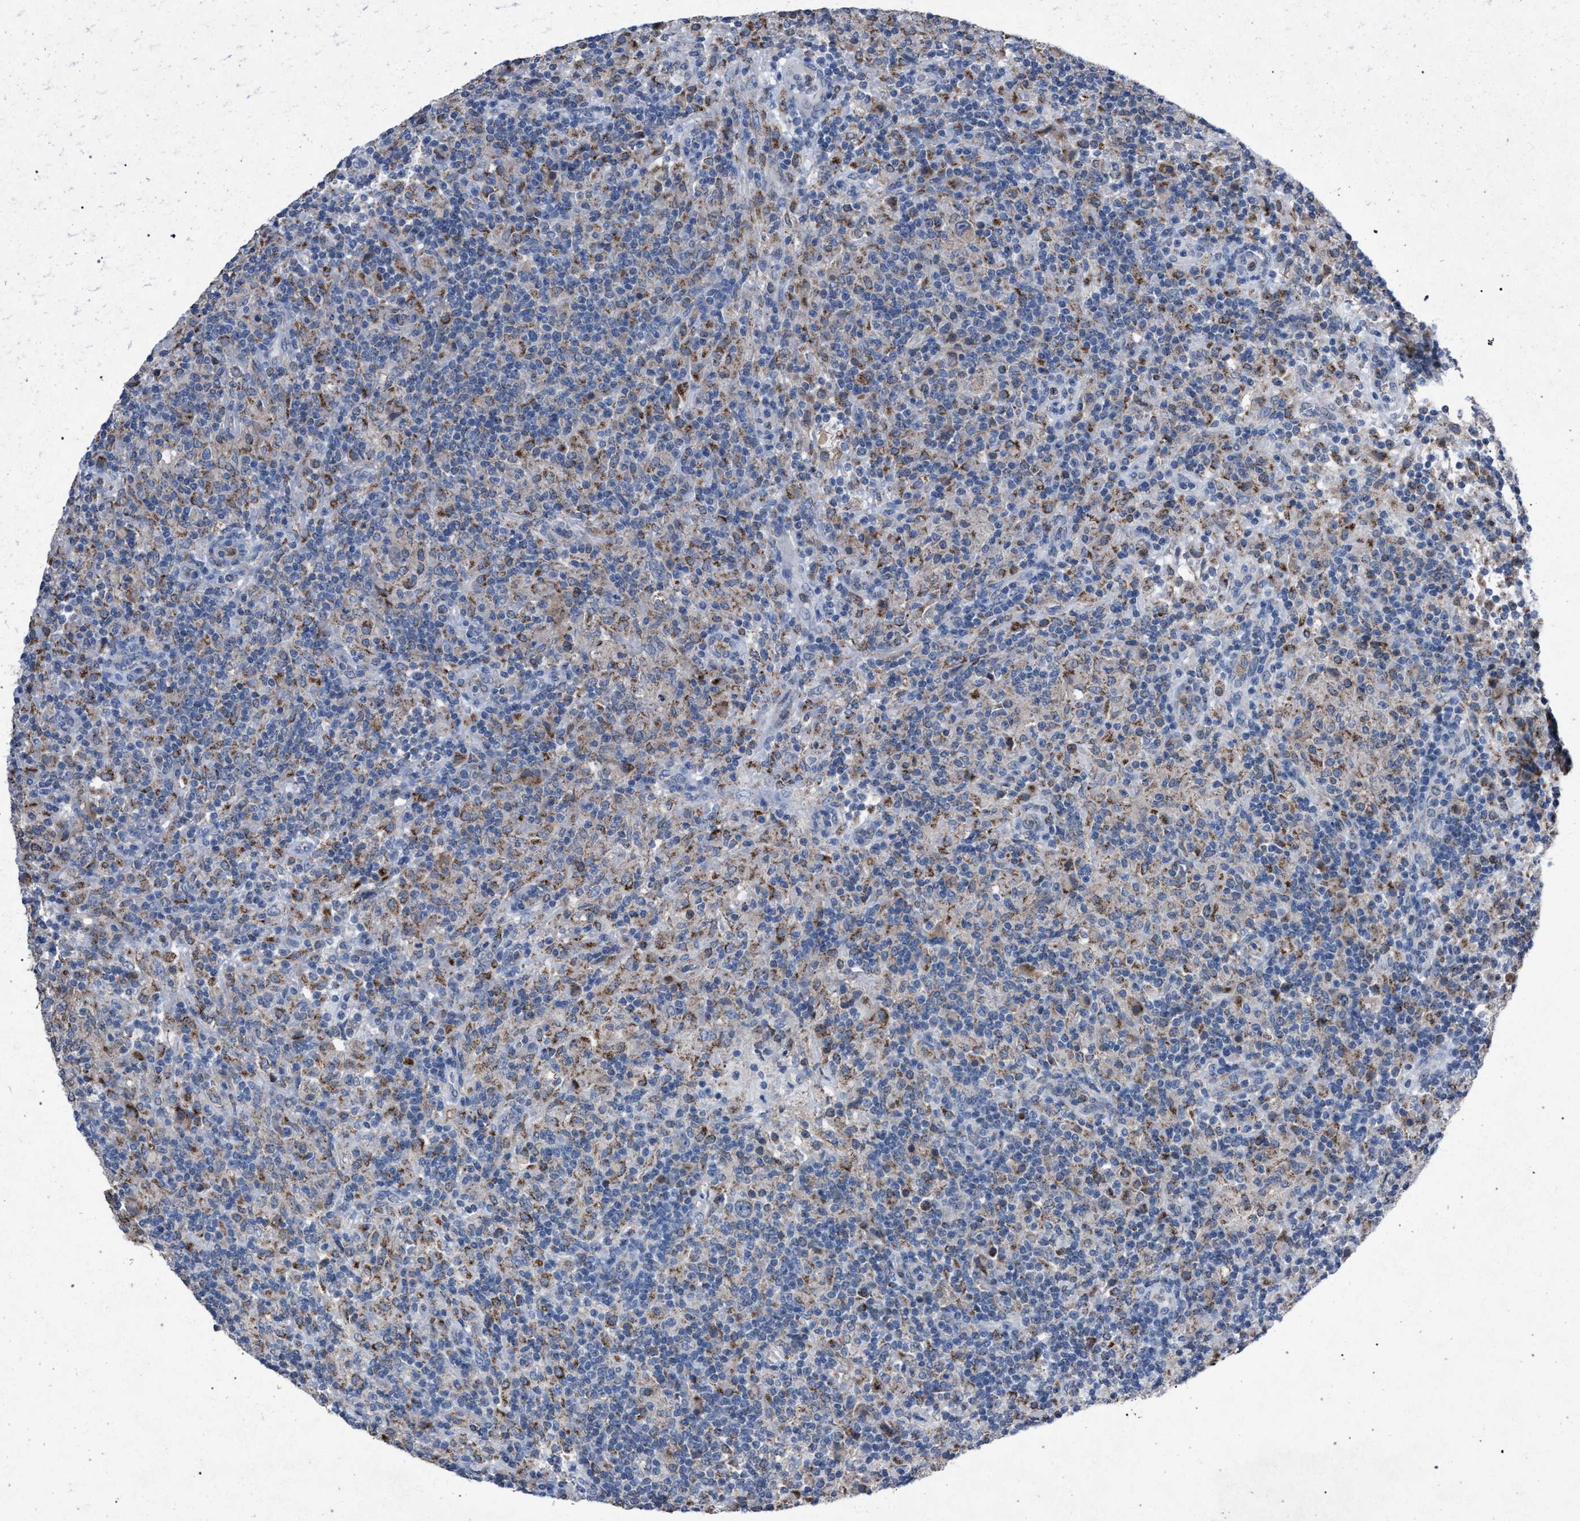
{"staining": {"intensity": "weak", "quantity": "<25%", "location": "cytoplasmic/membranous"}, "tissue": "lymphoma", "cell_type": "Tumor cells", "image_type": "cancer", "snomed": [{"axis": "morphology", "description": "Hodgkin's disease, NOS"}, {"axis": "topography", "description": "Lymph node"}], "caption": "Tumor cells show no significant staining in Hodgkin's disease. Nuclei are stained in blue.", "gene": "HSD17B4", "patient": {"sex": "male", "age": 70}}